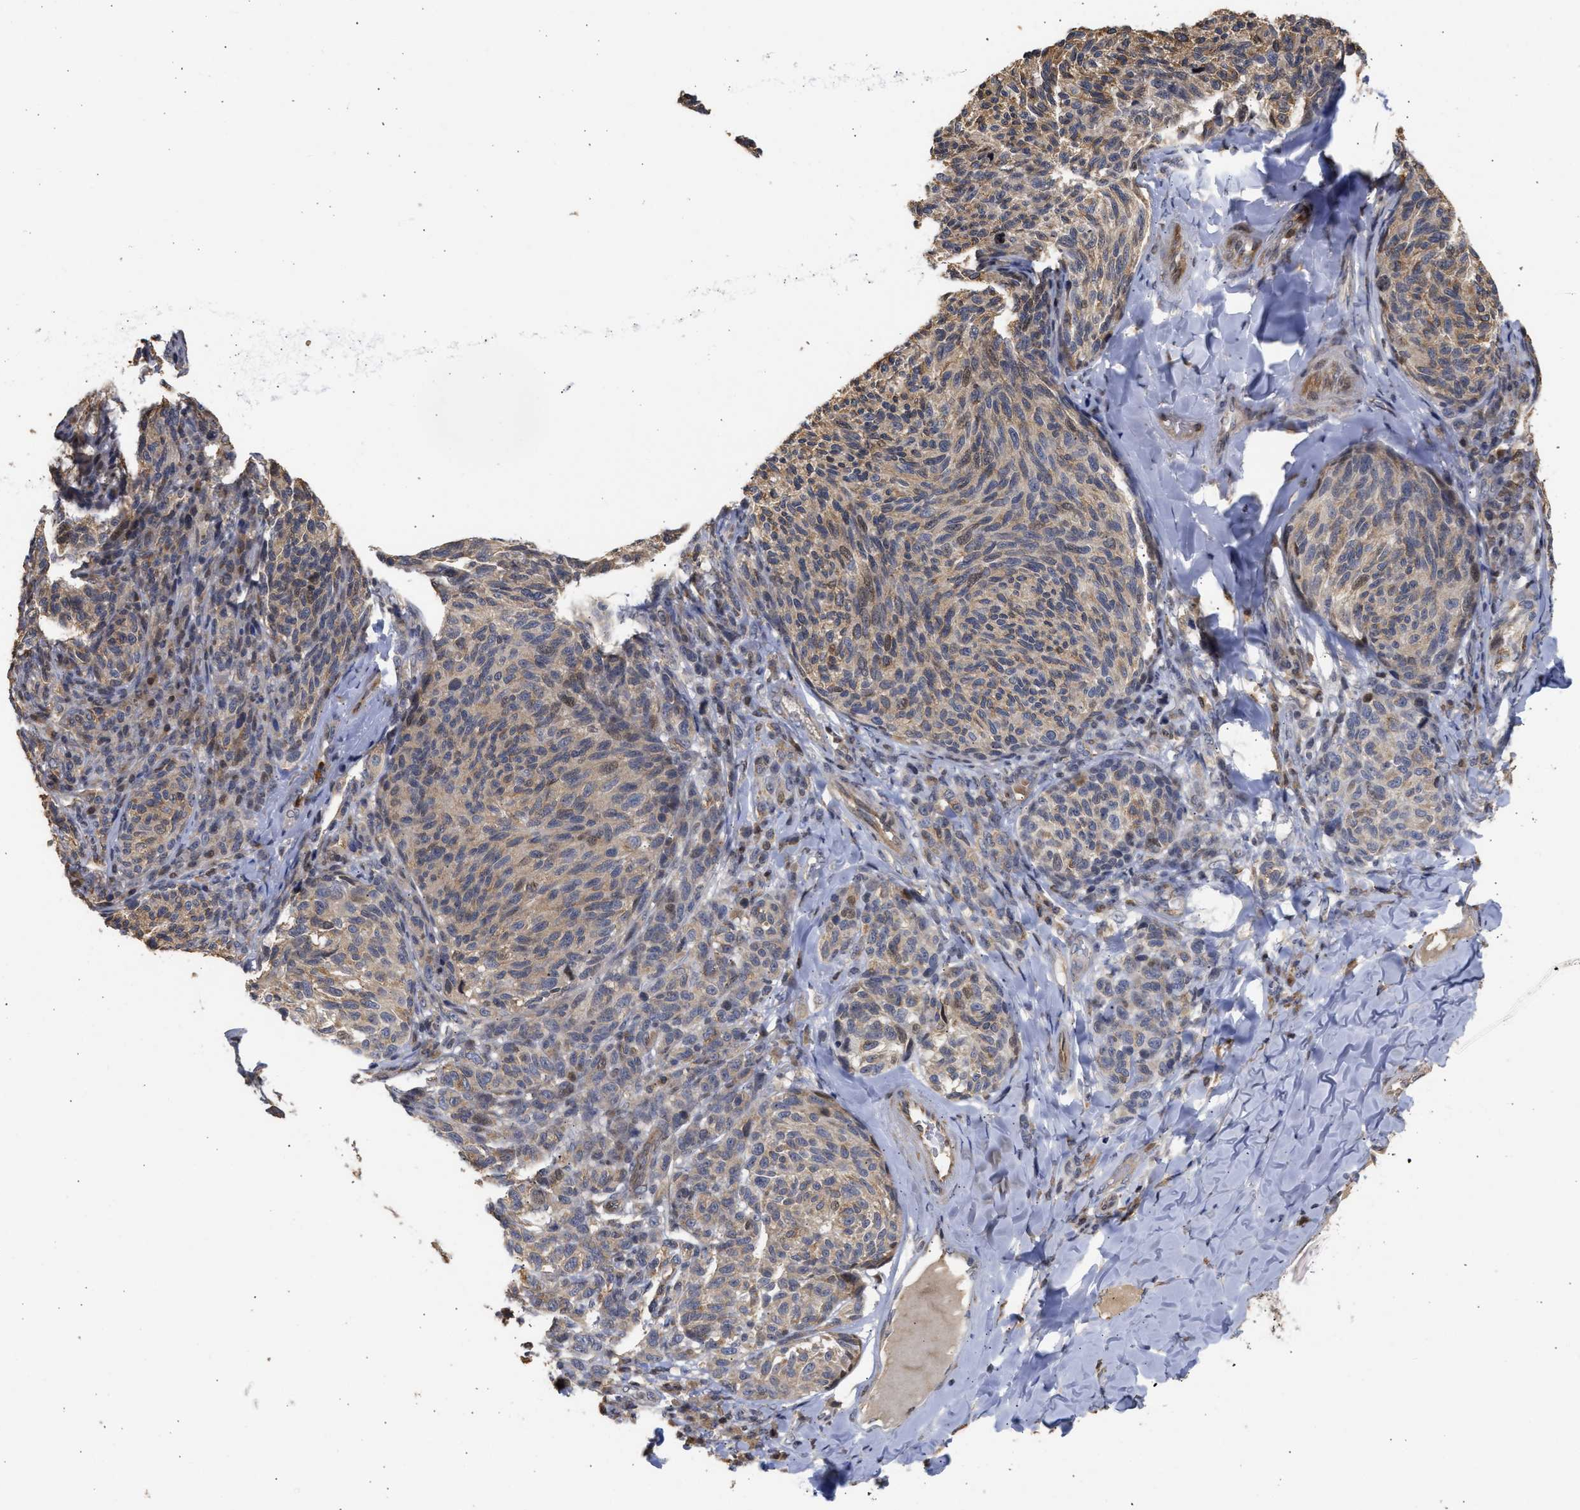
{"staining": {"intensity": "weak", "quantity": "25%-75%", "location": "cytoplasmic/membranous,nuclear"}, "tissue": "melanoma", "cell_type": "Tumor cells", "image_type": "cancer", "snomed": [{"axis": "morphology", "description": "Malignant melanoma, NOS"}, {"axis": "topography", "description": "Skin"}], "caption": "Melanoma stained with DAB (3,3'-diaminobenzidine) immunohistochemistry (IHC) exhibits low levels of weak cytoplasmic/membranous and nuclear positivity in about 25%-75% of tumor cells.", "gene": "ENSG00000142539", "patient": {"sex": "female", "age": 73}}